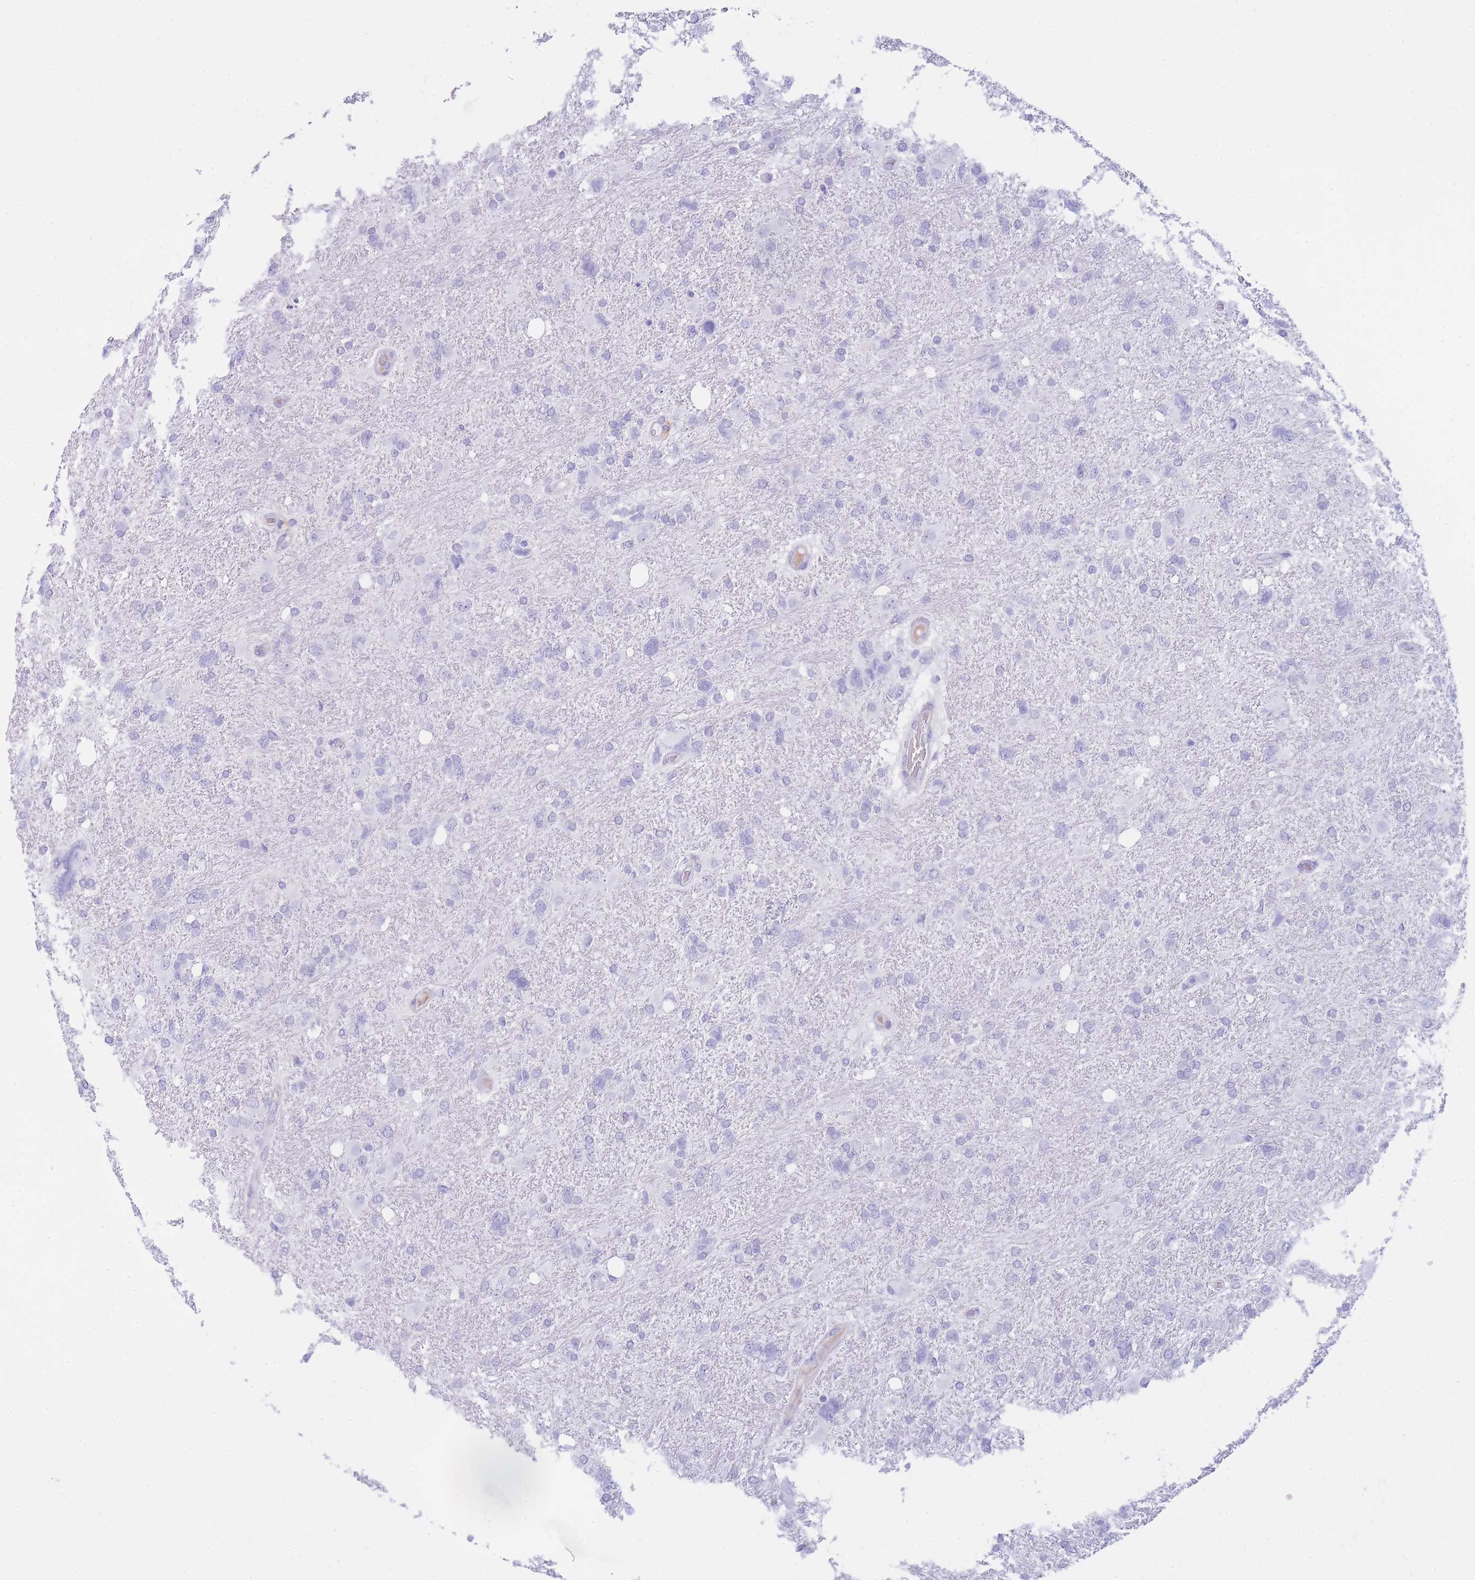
{"staining": {"intensity": "negative", "quantity": "none", "location": "none"}, "tissue": "glioma", "cell_type": "Tumor cells", "image_type": "cancer", "snomed": [{"axis": "morphology", "description": "Glioma, malignant, High grade"}, {"axis": "topography", "description": "Brain"}], "caption": "Immunohistochemistry (IHC) histopathology image of glioma stained for a protein (brown), which displays no positivity in tumor cells.", "gene": "PLBD1", "patient": {"sex": "male", "age": 61}}